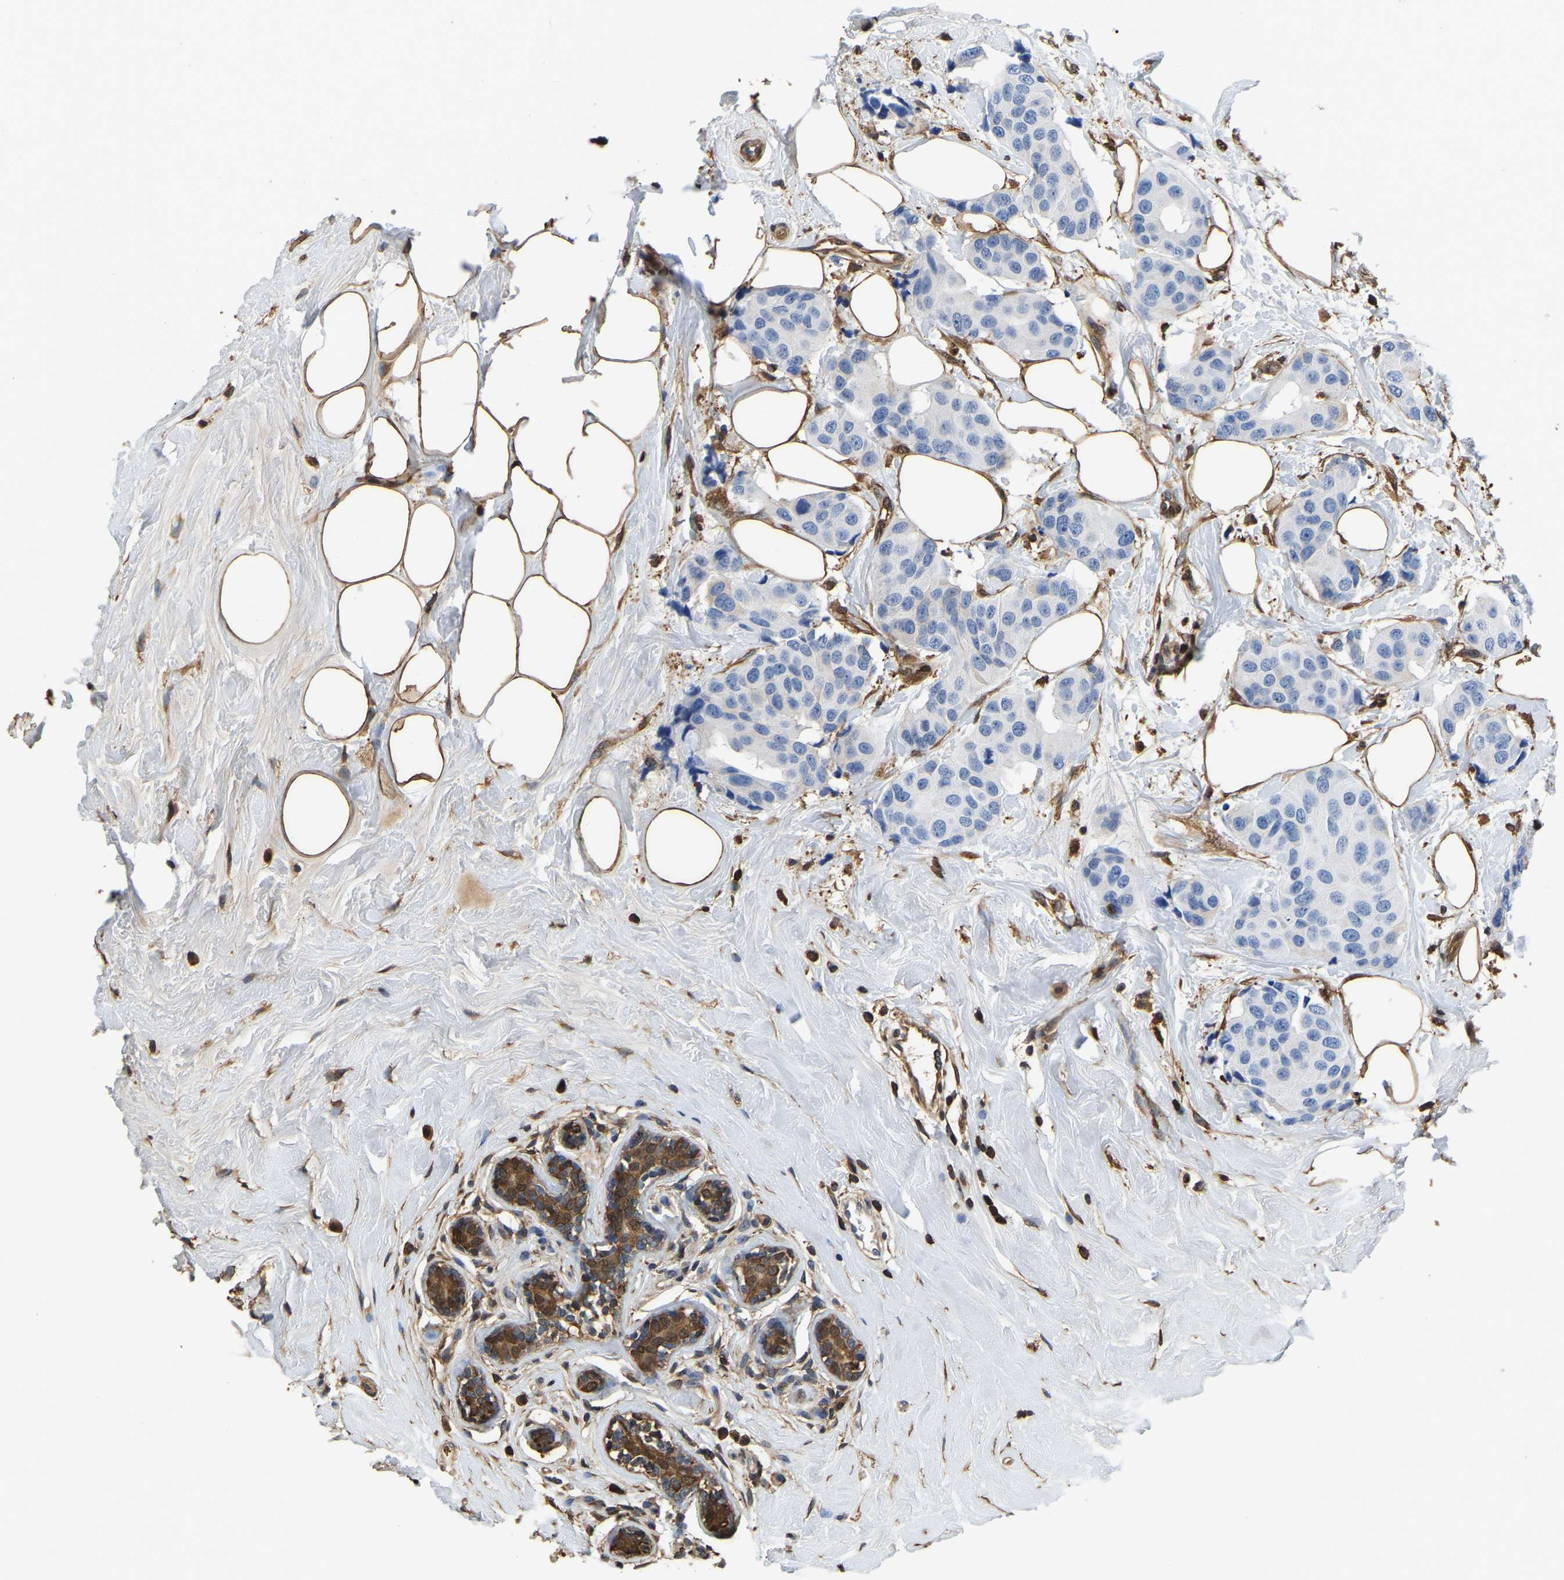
{"staining": {"intensity": "negative", "quantity": "none", "location": "none"}, "tissue": "breast cancer", "cell_type": "Tumor cells", "image_type": "cancer", "snomed": [{"axis": "morphology", "description": "Normal tissue, NOS"}, {"axis": "morphology", "description": "Duct carcinoma"}, {"axis": "topography", "description": "Breast"}], "caption": "A high-resolution image shows immunohistochemistry staining of breast cancer, which exhibits no significant positivity in tumor cells.", "gene": "LDHB", "patient": {"sex": "female", "age": 39}}